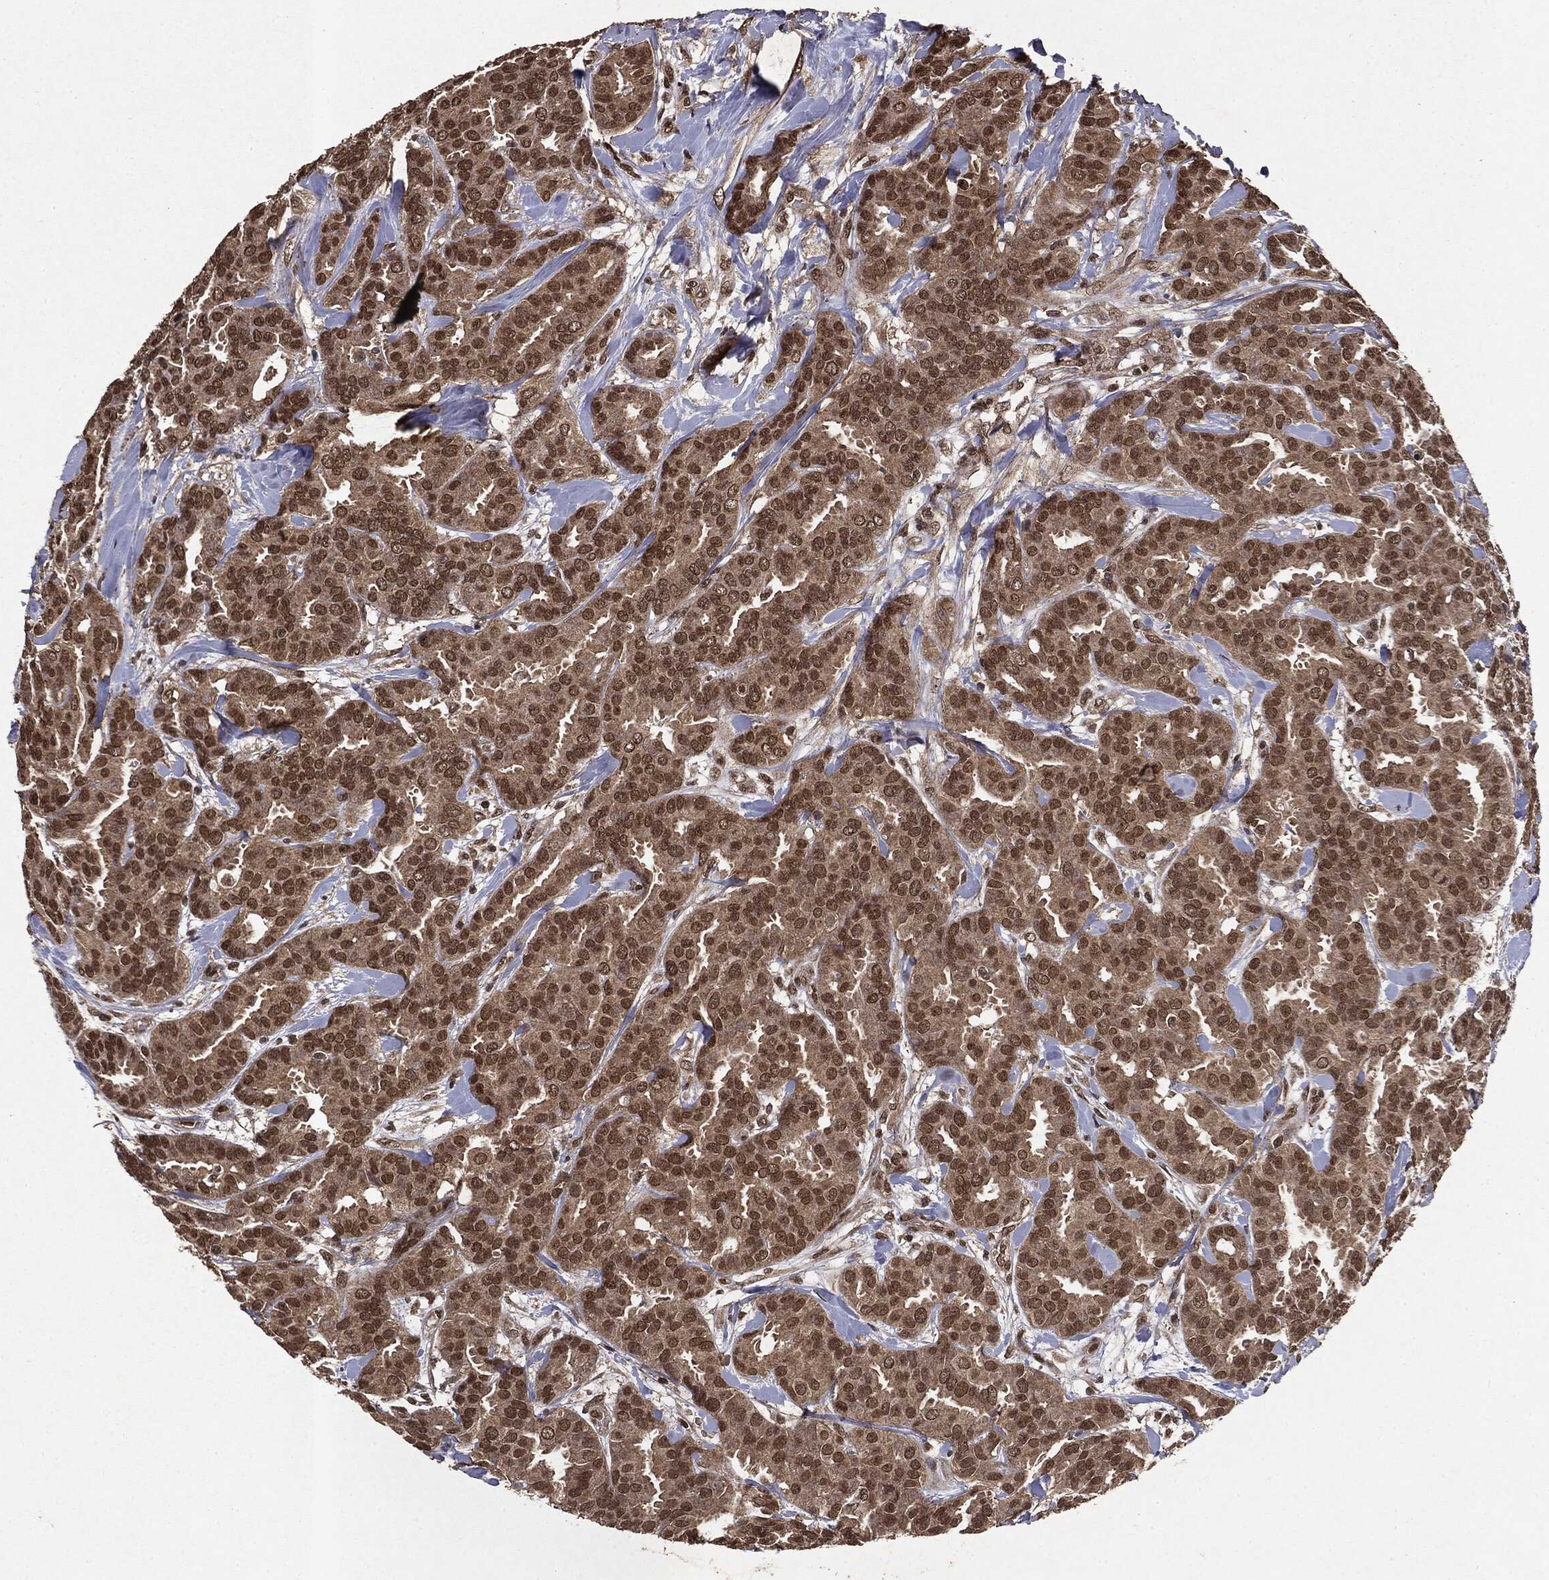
{"staining": {"intensity": "moderate", "quantity": ">75%", "location": "cytoplasmic/membranous,nuclear"}, "tissue": "breast cancer", "cell_type": "Tumor cells", "image_type": "cancer", "snomed": [{"axis": "morphology", "description": "Duct carcinoma"}, {"axis": "topography", "description": "Breast"}], "caption": "The image reveals staining of breast cancer (intraductal carcinoma), revealing moderate cytoplasmic/membranous and nuclear protein positivity (brown color) within tumor cells.", "gene": "PEBP1", "patient": {"sex": "female", "age": 45}}